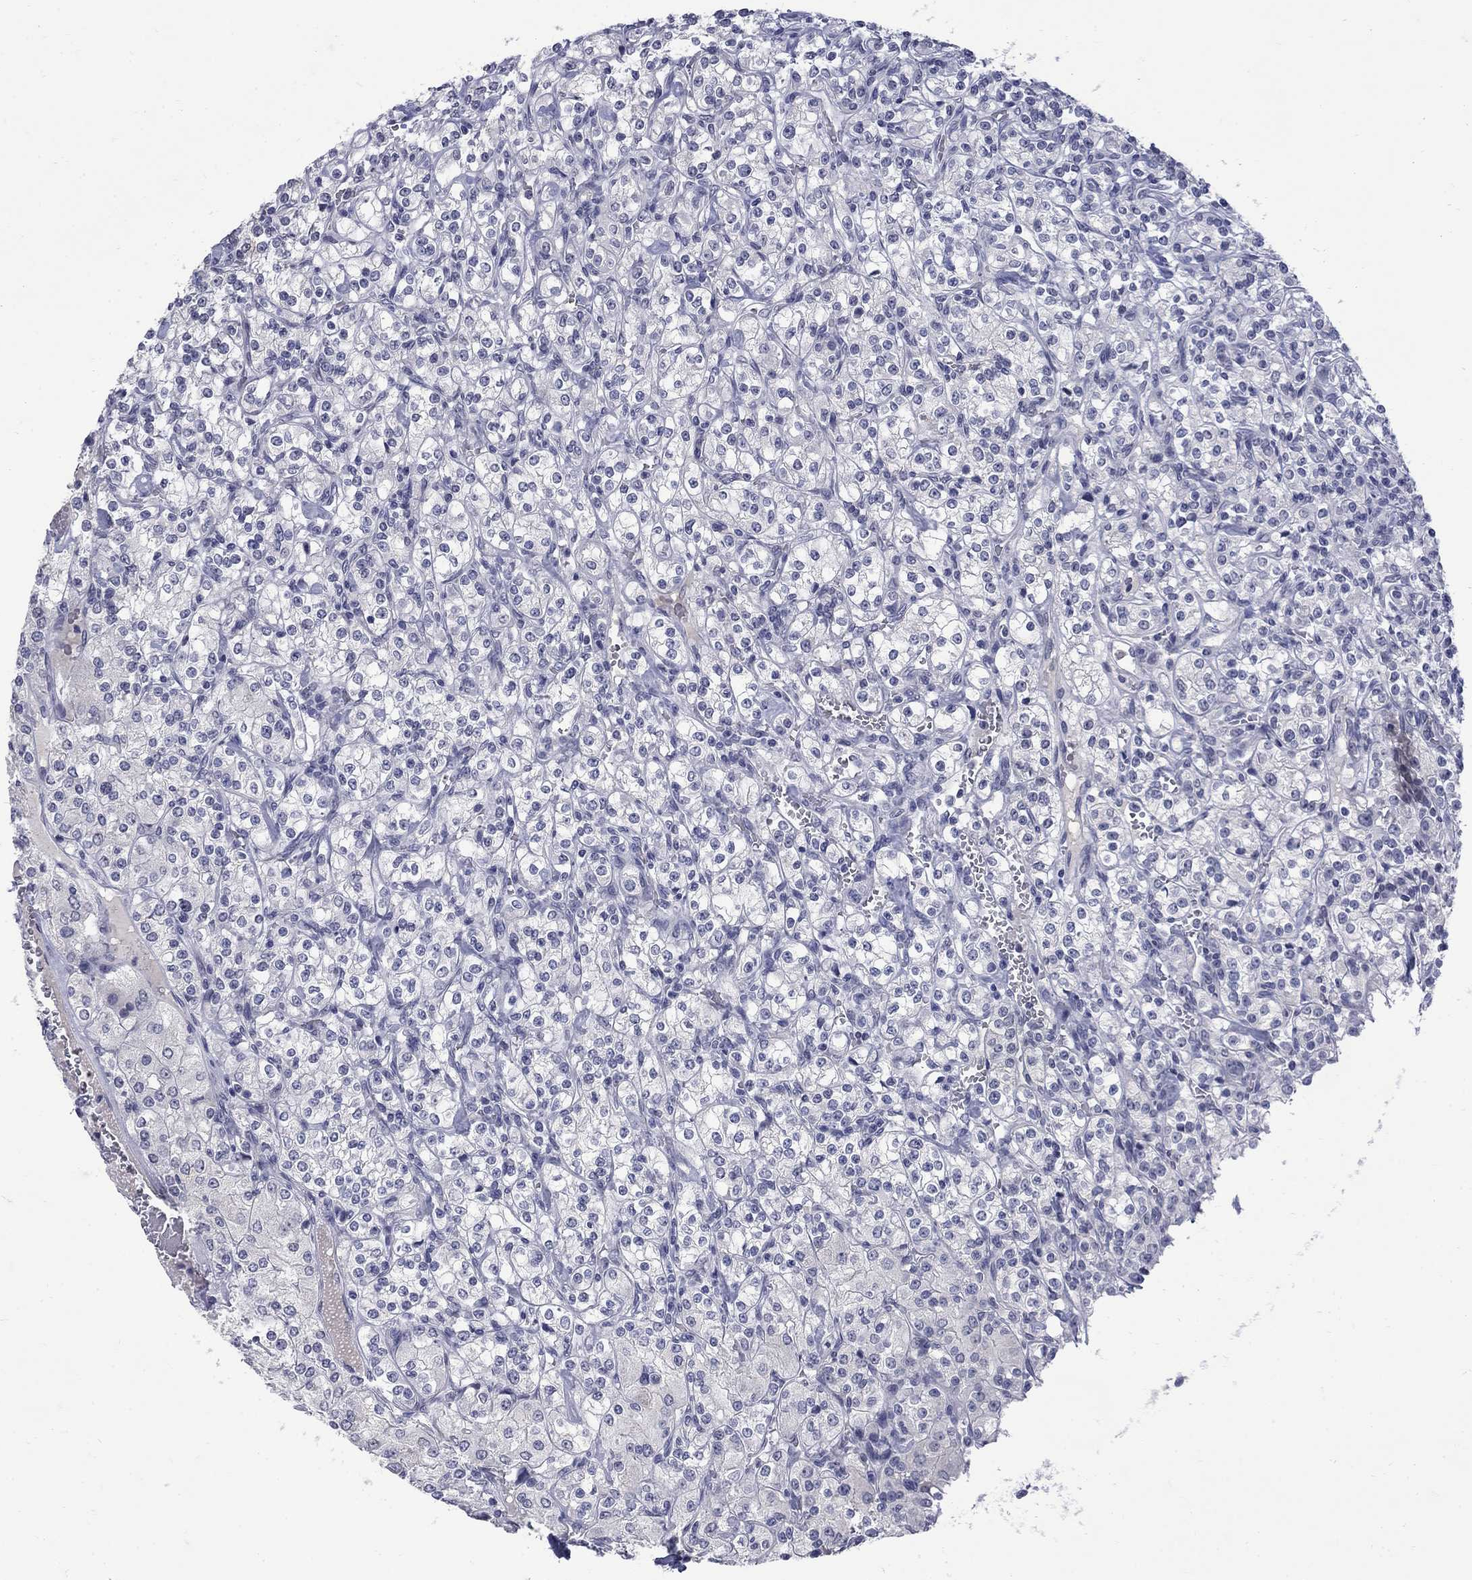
{"staining": {"intensity": "negative", "quantity": "none", "location": "none"}, "tissue": "renal cancer", "cell_type": "Tumor cells", "image_type": "cancer", "snomed": [{"axis": "morphology", "description": "Adenocarcinoma, NOS"}, {"axis": "topography", "description": "Kidney"}], "caption": "There is no significant positivity in tumor cells of renal cancer (adenocarcinoma).", "gene": "CTNND2", "patient": {"sex": "male", "age": 77}}